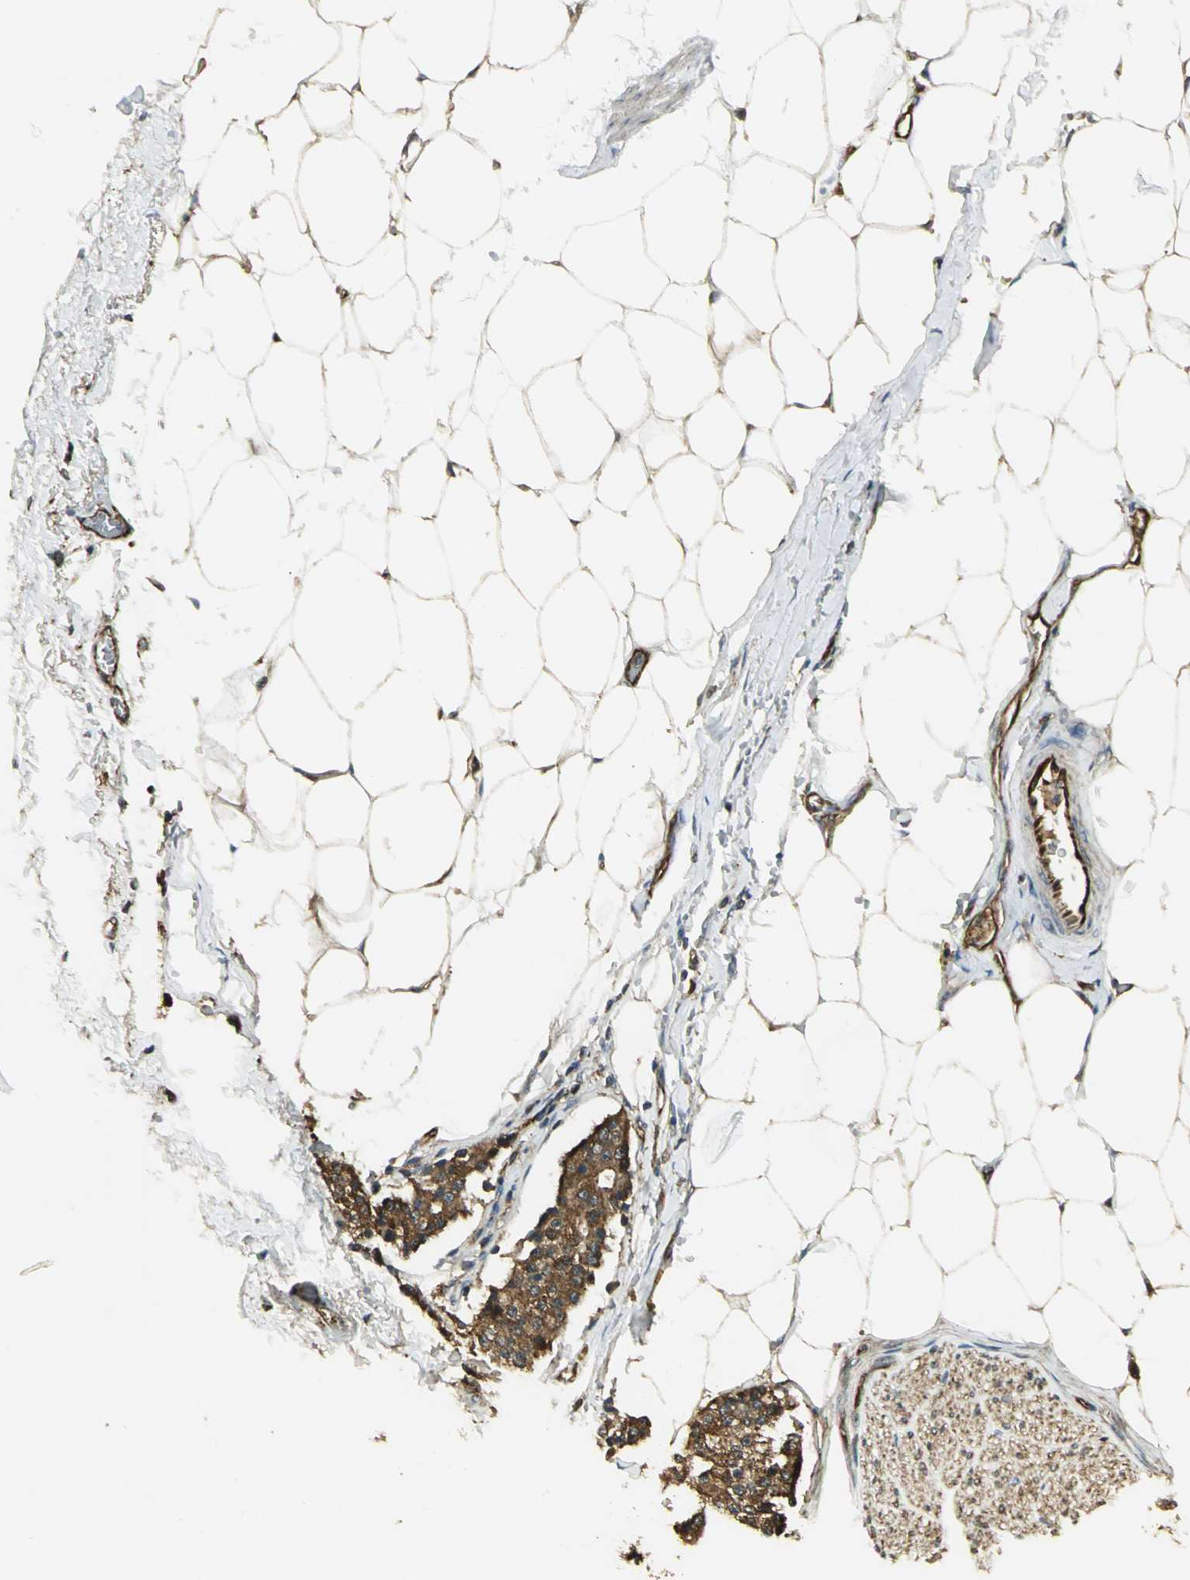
{"staining": {"intensity": "moderate", "quantity": ">75%", "location": "cytoplasmic/membranous"}, "tissue": "carcinoid", "cell_type": "Tumor cells", "image_type": "cancer", "snomed": [{"axis": "morphology", "description": "Carcinoid, malignant, NOS"}, {"axis": "topography", "description": "Colon"}], "caption": "Carcinoid stained with DAB immunohistochemistry exhibits medium levels of moderate cytoplasmic/membranous positivity in about >75% of tumor cells.", "gene": "PRXL2B", "patient": {"sex": "female", "age": 61}}